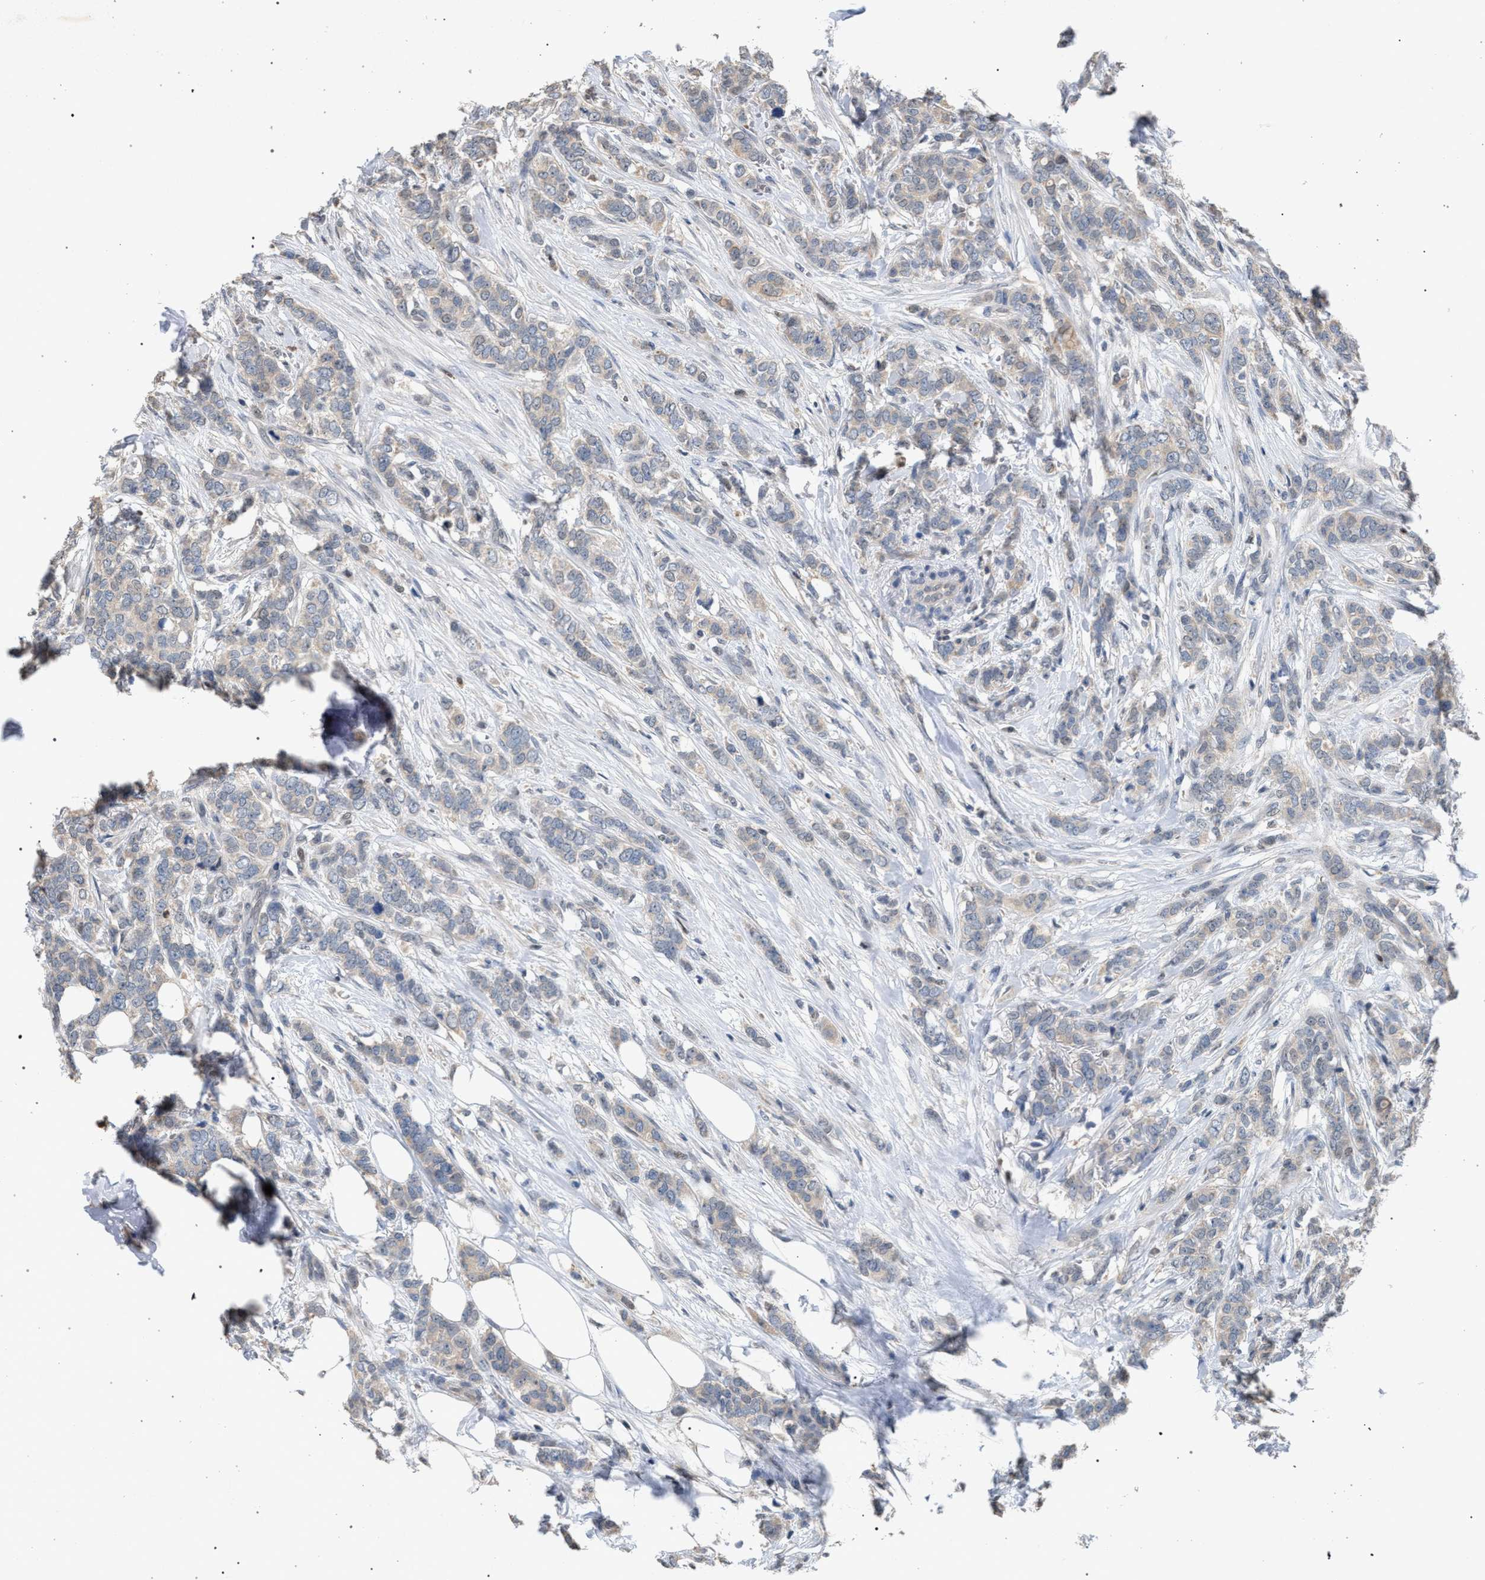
{"staining": {"intensity": "weak", "quantity": "<25%", "location": "cytoplasmic/membranous"}, "tissue": "breast cancer", "cell_type": "Tumor cells", "image_type": "cancer", "snomed": [{"axis": "morphology", "description": "Lobular carcinoma"}, {"axis": "topography", "description": "Skin"}, {"axis": "topography", "description": "Breast"}], "caption": "This is a image of immunohistochemistry staining of breast lobular carcinoma, which shows no positivity in tumor cells.", "gene": "TECPR1", "patient": {"sex": "female", "age": 46}}